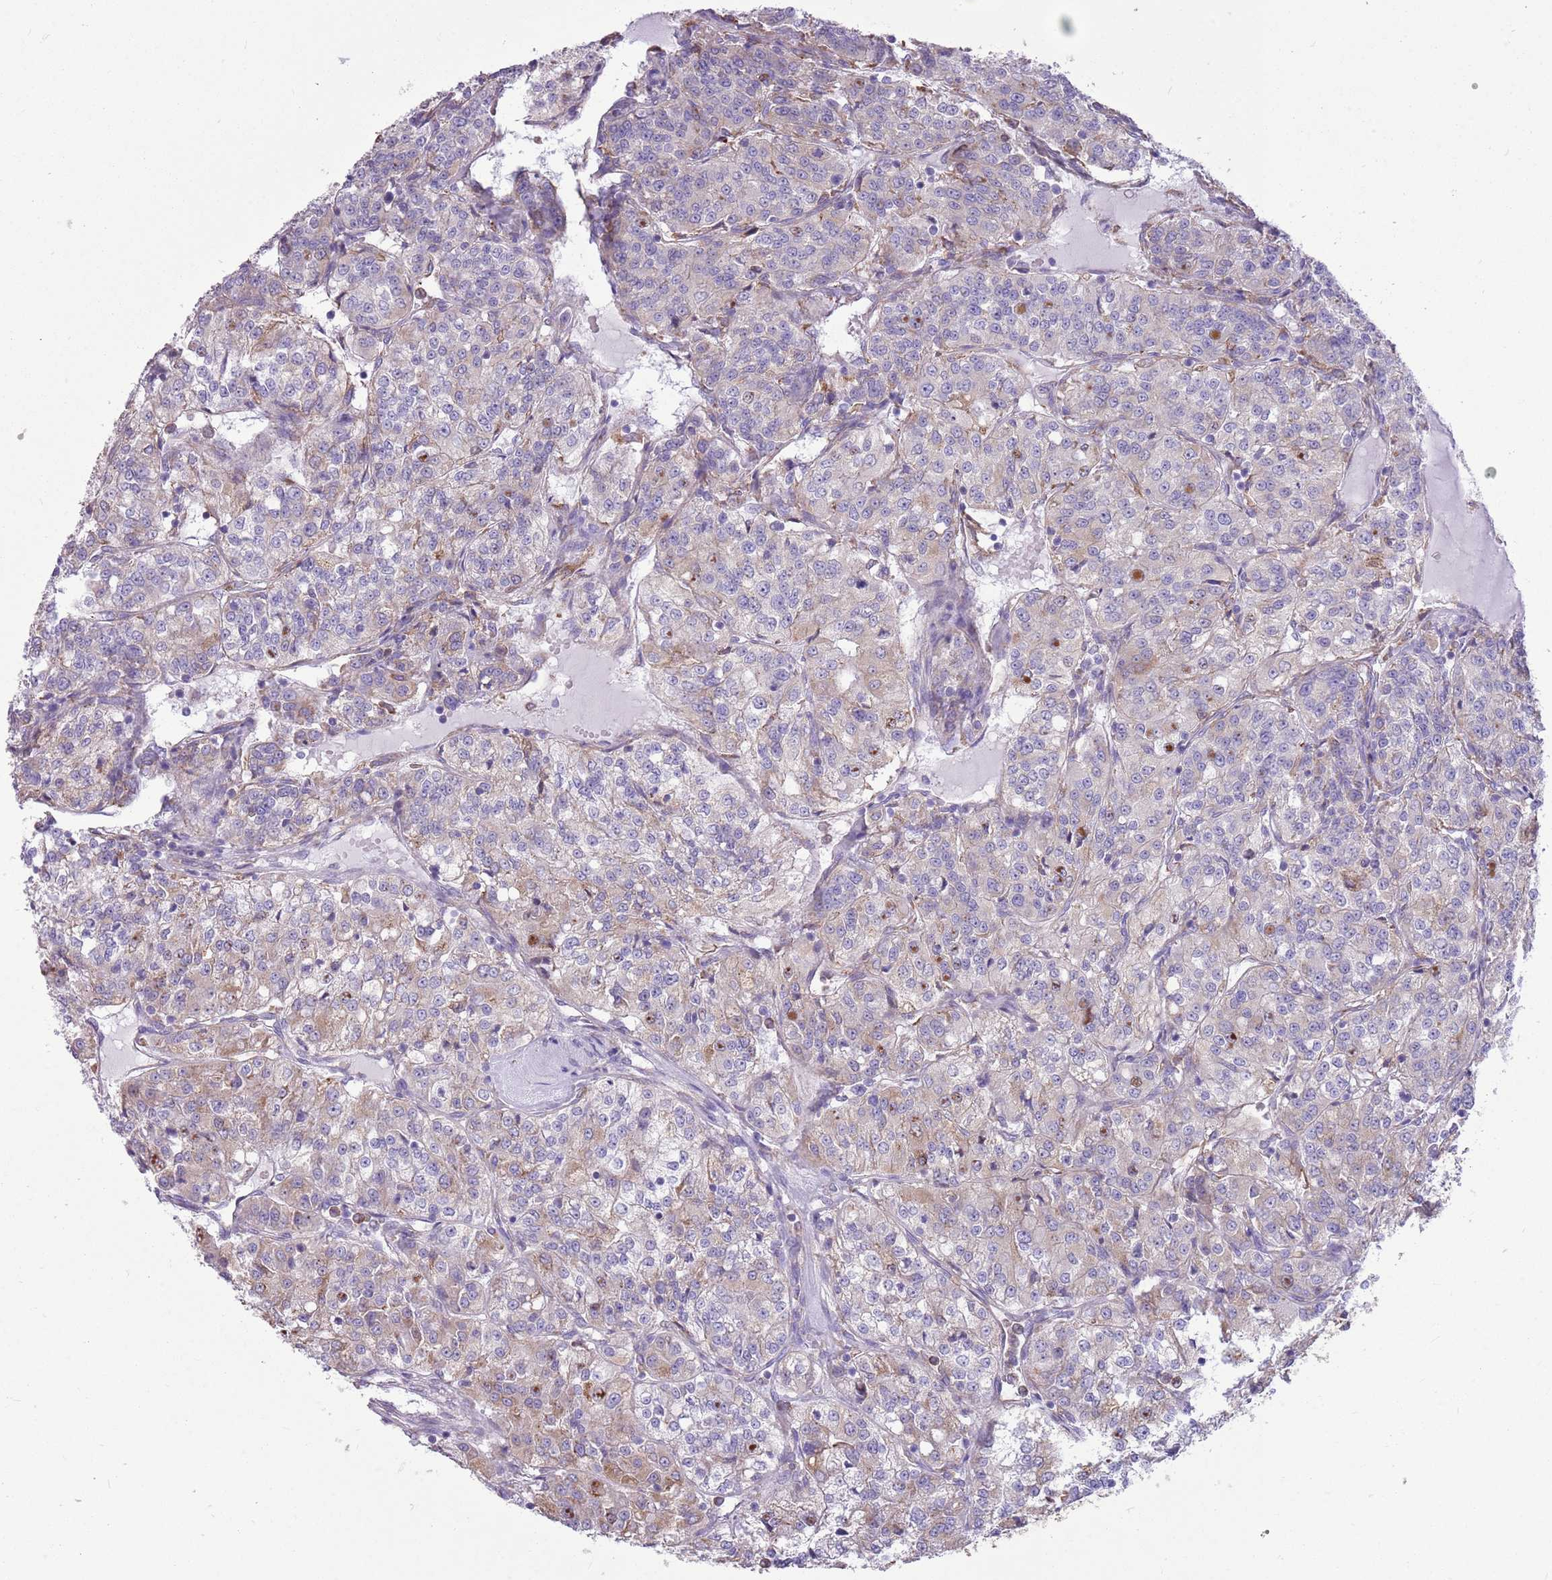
{"staining": {"intensity": "weak", "quantity": "25%-75%", "location": "cytoplasmic/membranous"}, "tissue": "renal cancer", "cell_type": "Tumor cells", "image_type": "cancer", "snomed": [{"axis": "morphology", "description": "Adenocarcinoma, NOS"}, {"axis": "topography", "description": "Kidney"}], "caption": "The immunohistochemical stain highlights weak cytoplasmic/membranous staining in tumor cells of renal cancer (adenocarcinoma) tissue. The protein is shown in brown color, while the nuclei are stained blue.", "gene": "KCTD19", "patient": {"sex": "female", "age": 63}}